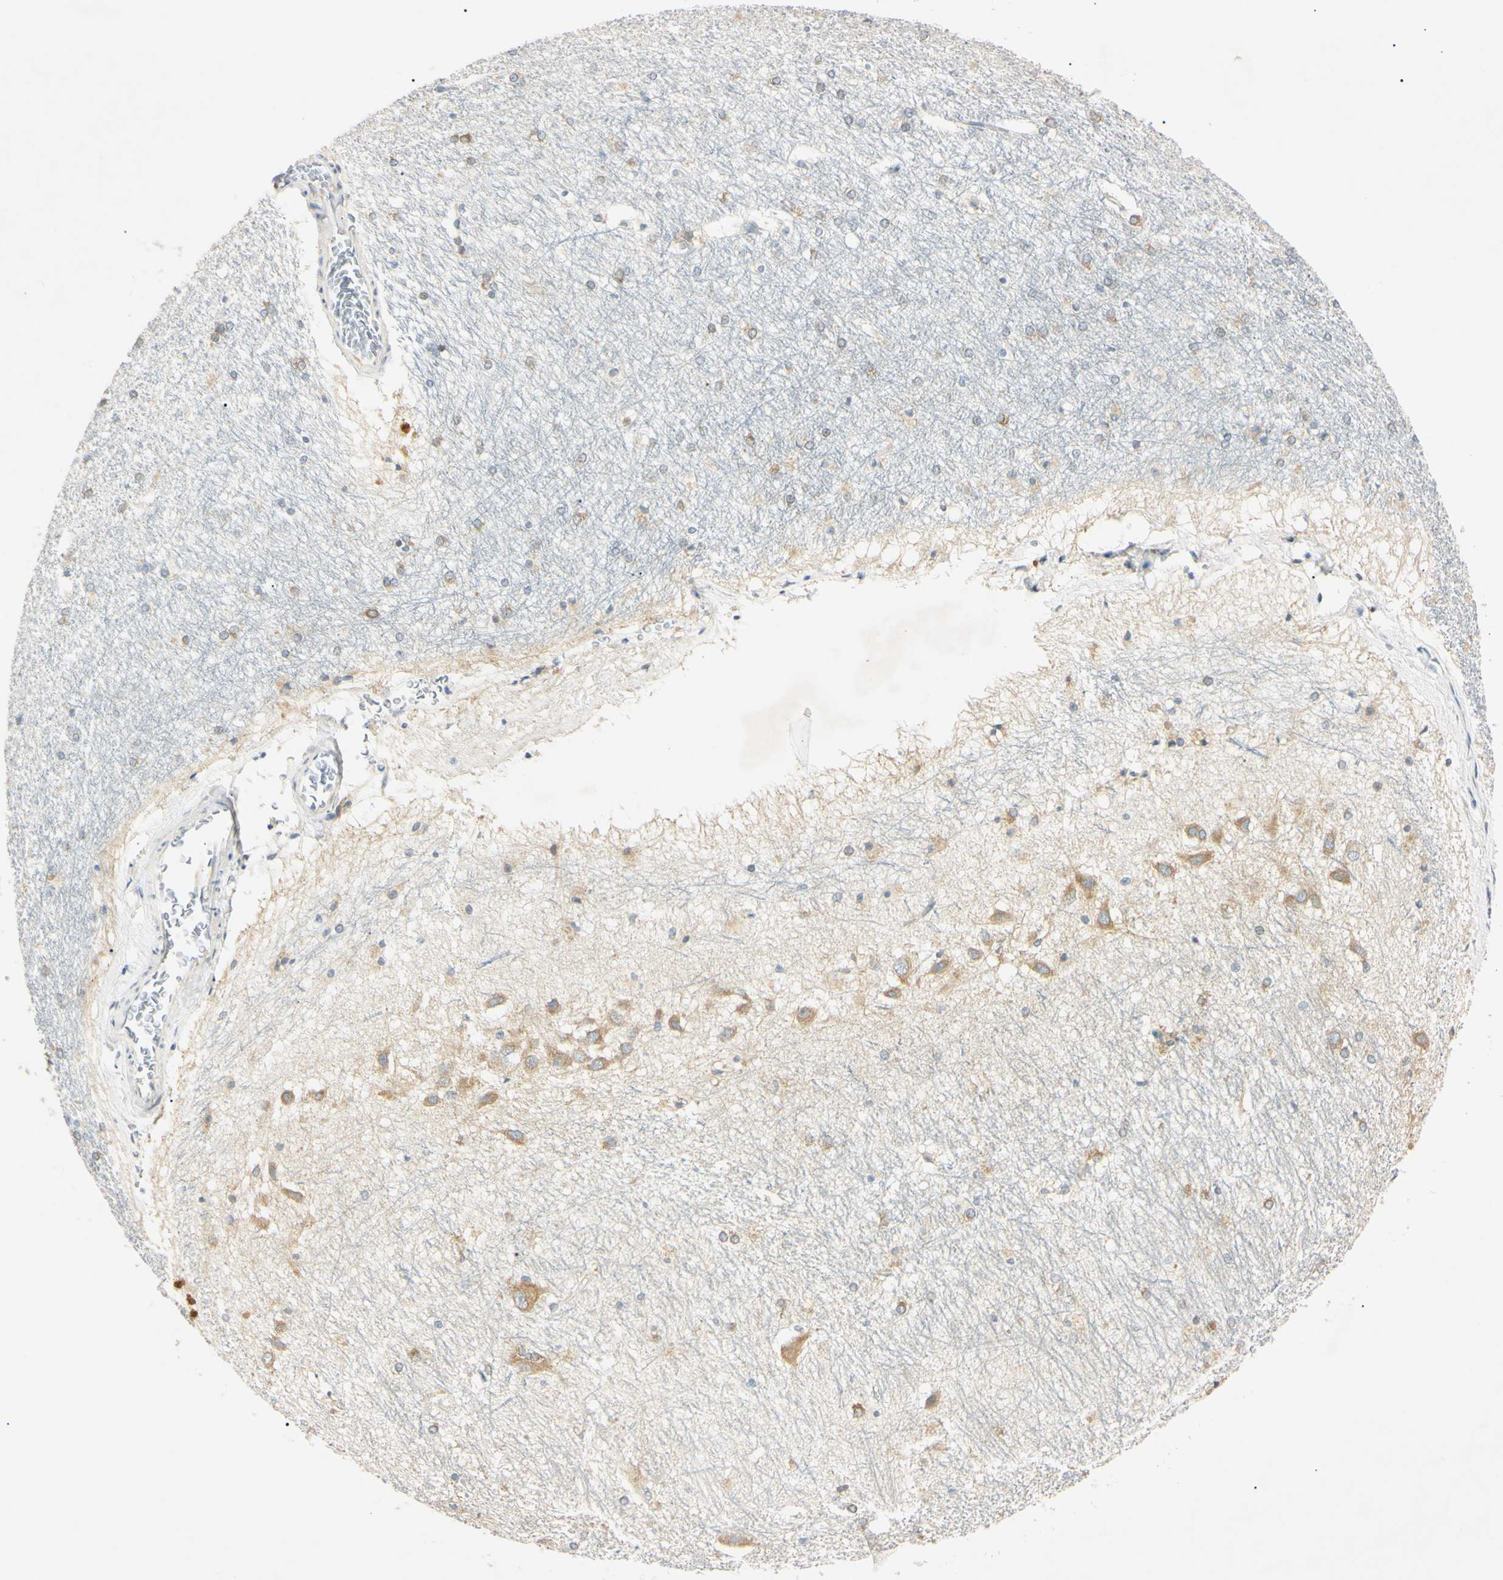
{"staining": {"intensity": "moderate", "quantity": "25%-75%", "location": "cytoplasmic/membranous"}, "tissue": "hippocampus", "cell_type": "Glial cells", "image_type": "normal", "snomed": [{"axis": "morphology", "description": "Normal tissue, NOS"}, {"axis": "topography", "description": "Hippocampus"}], "caption": "Immunohistochemistry photomicrograph of benign hippocampus stained for a protein (brown), which shows medium levels of moderate cytoplasmic/membranous staining in about 25%-75% of glial cells.", "gene": "DNAJB12", "patient": {"sex": "female", "age": 19}}